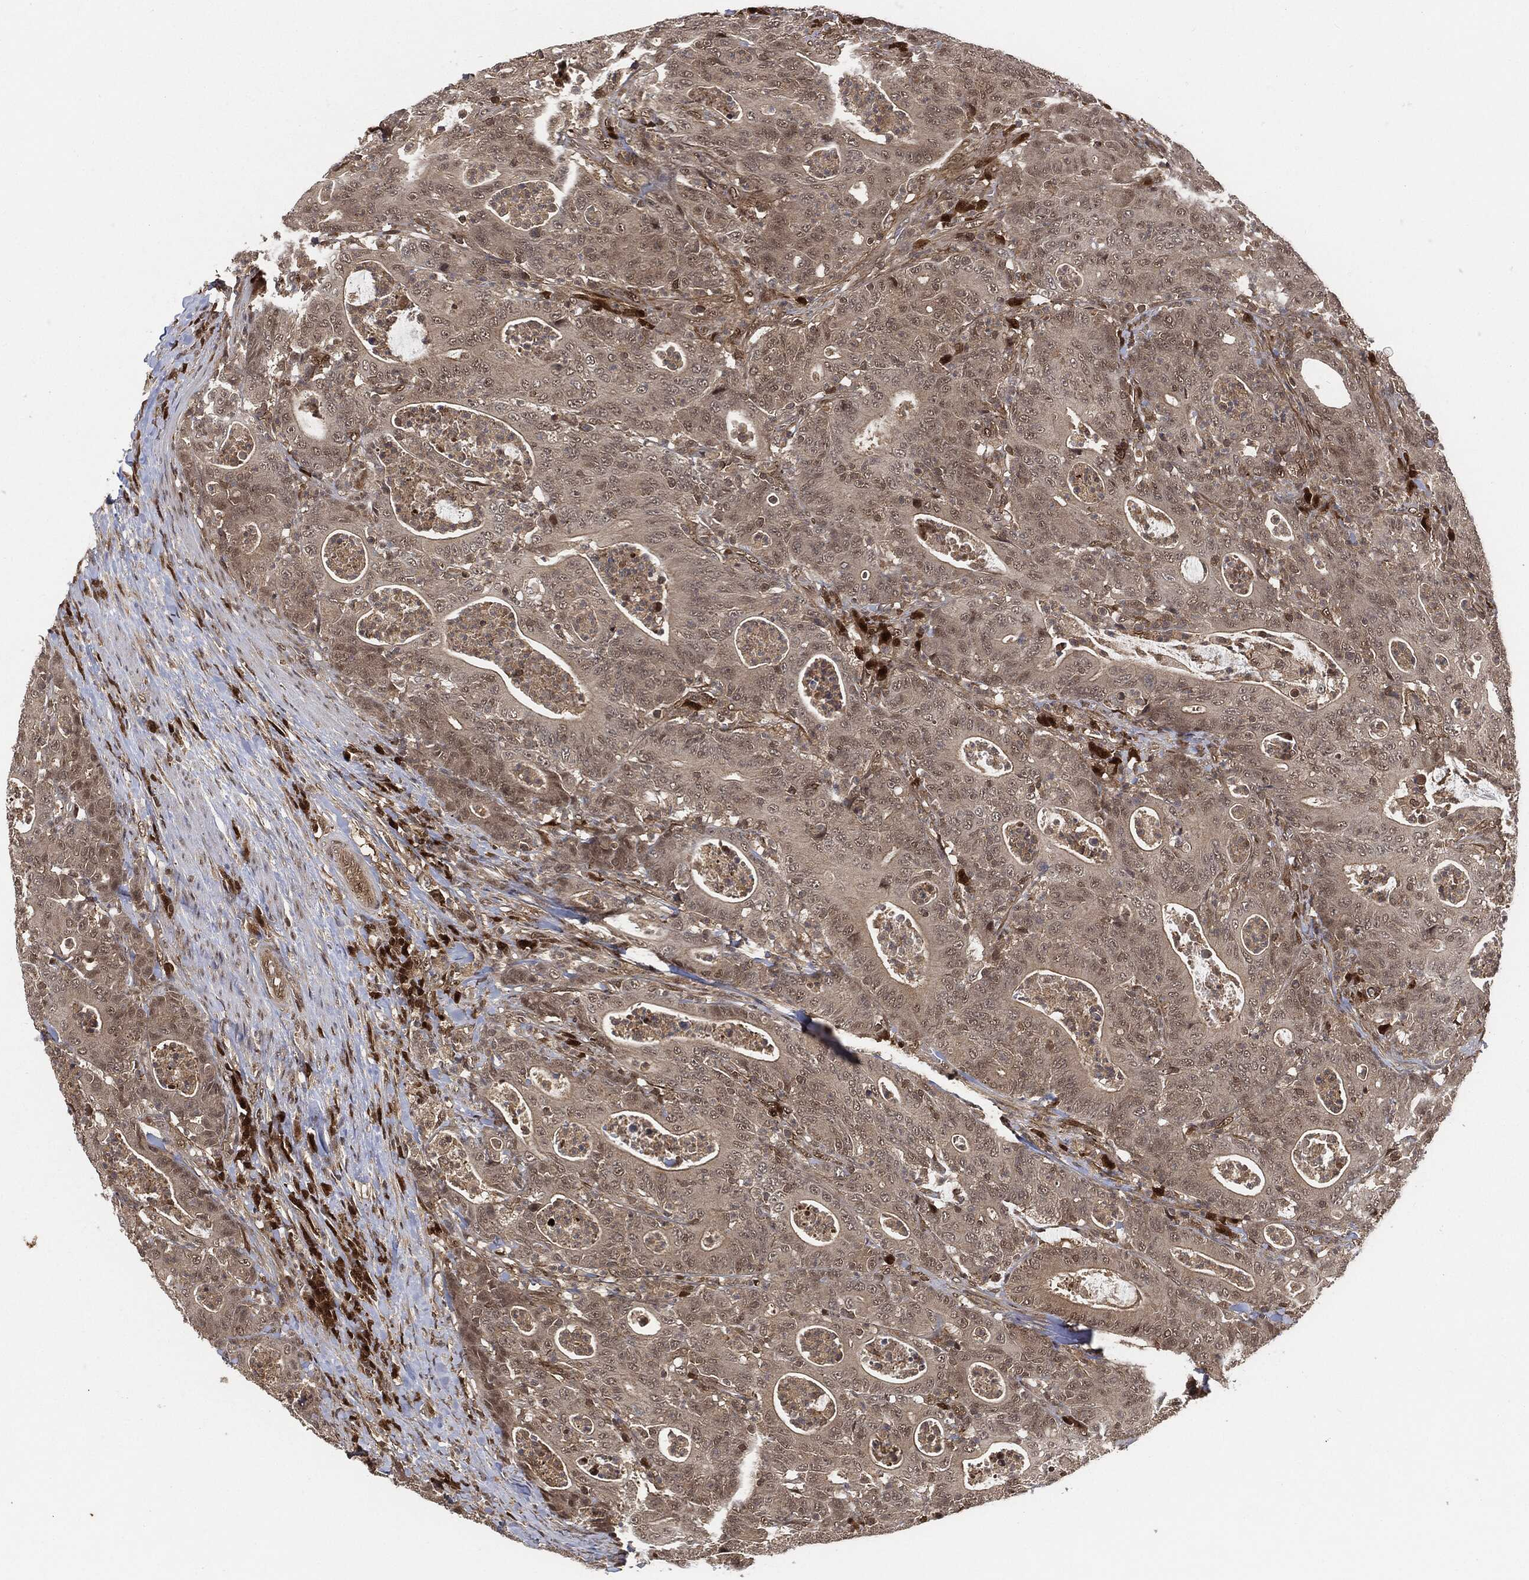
{"staining": {"intensity": "weak", "quantity": "<25%", "location": "cytoplasmic/membranous"}, "tissue": "colorectal cancer", "cell_type": "Tumor cells", "image_type": "cancer", "snomed": [{"axis": "morphology", "description": "Adenocarcinoma, NOS"}, {"axis": "topography", "description": "Colon"}], "caption": "A photomicrograph of colorectal cancer stained for a protein shows no brown staining in tumor cells.", "gene": "CUTA", "patient": {"sex": "male", "age": 70}}